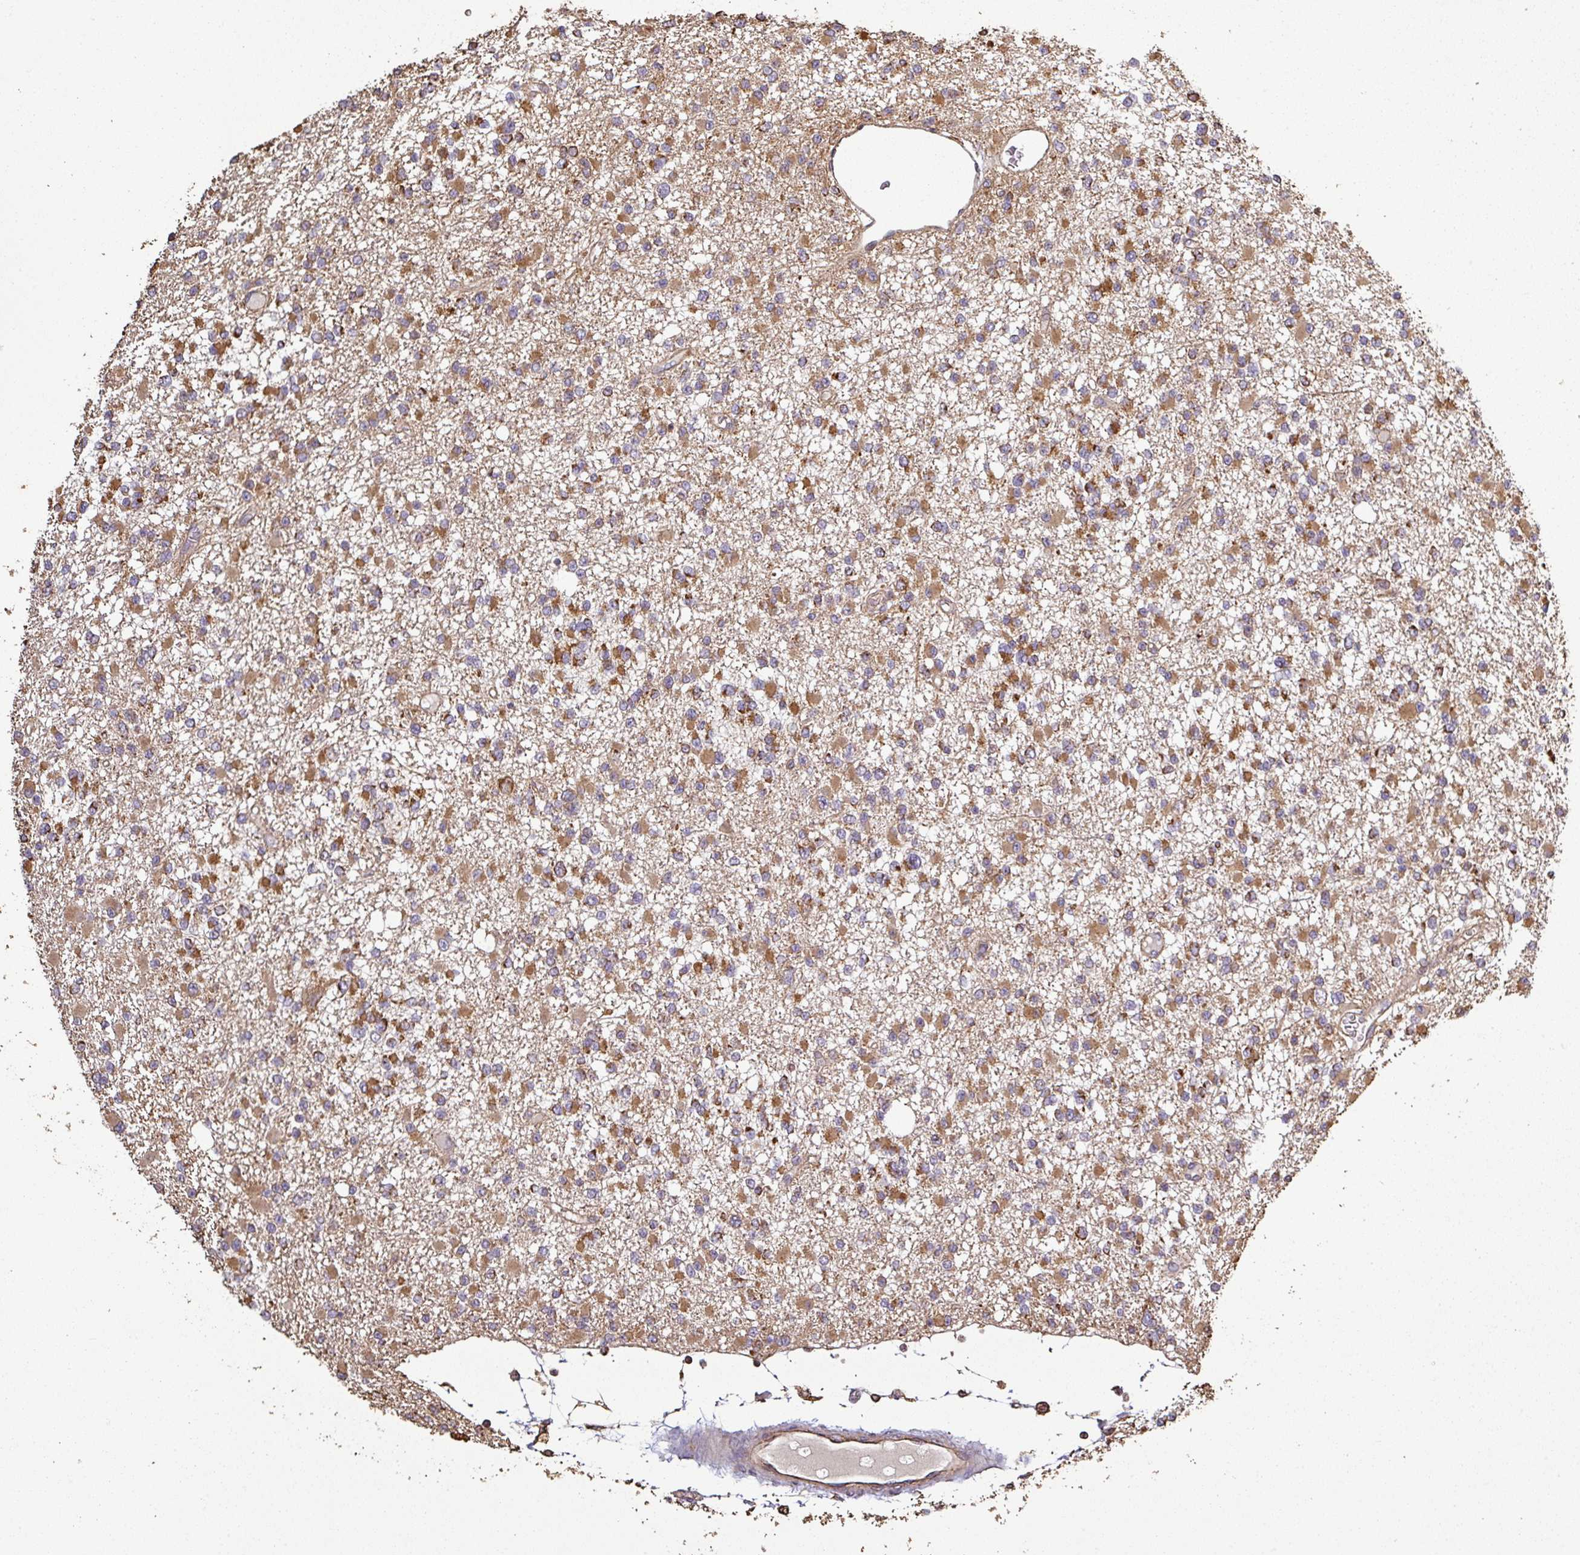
{"staining": {"intensity": "moderate", "quantity": "25%-75%", "location": "cytoplasmic/membranous"}, "tissue": "glioma", "cell_type": "Tumor cells", "image_type": "cancer", "snomed": [{"axis": "morphology", "description": "Glioma, malignant, Low grade"}, {"axis": "topography", "description": "Brain"}], "caption": "Immunohistochemical staining of glioma shows moderate cytoplasmic/membranous protein staining in about 25%-75% of tumor cells. (DAB (3,3'-diaminobenzidine) IHC with brightfield microscopy, high magnification).", "gene": "PLEKHM1", "patient": {"sex": "female", "age": 22}}